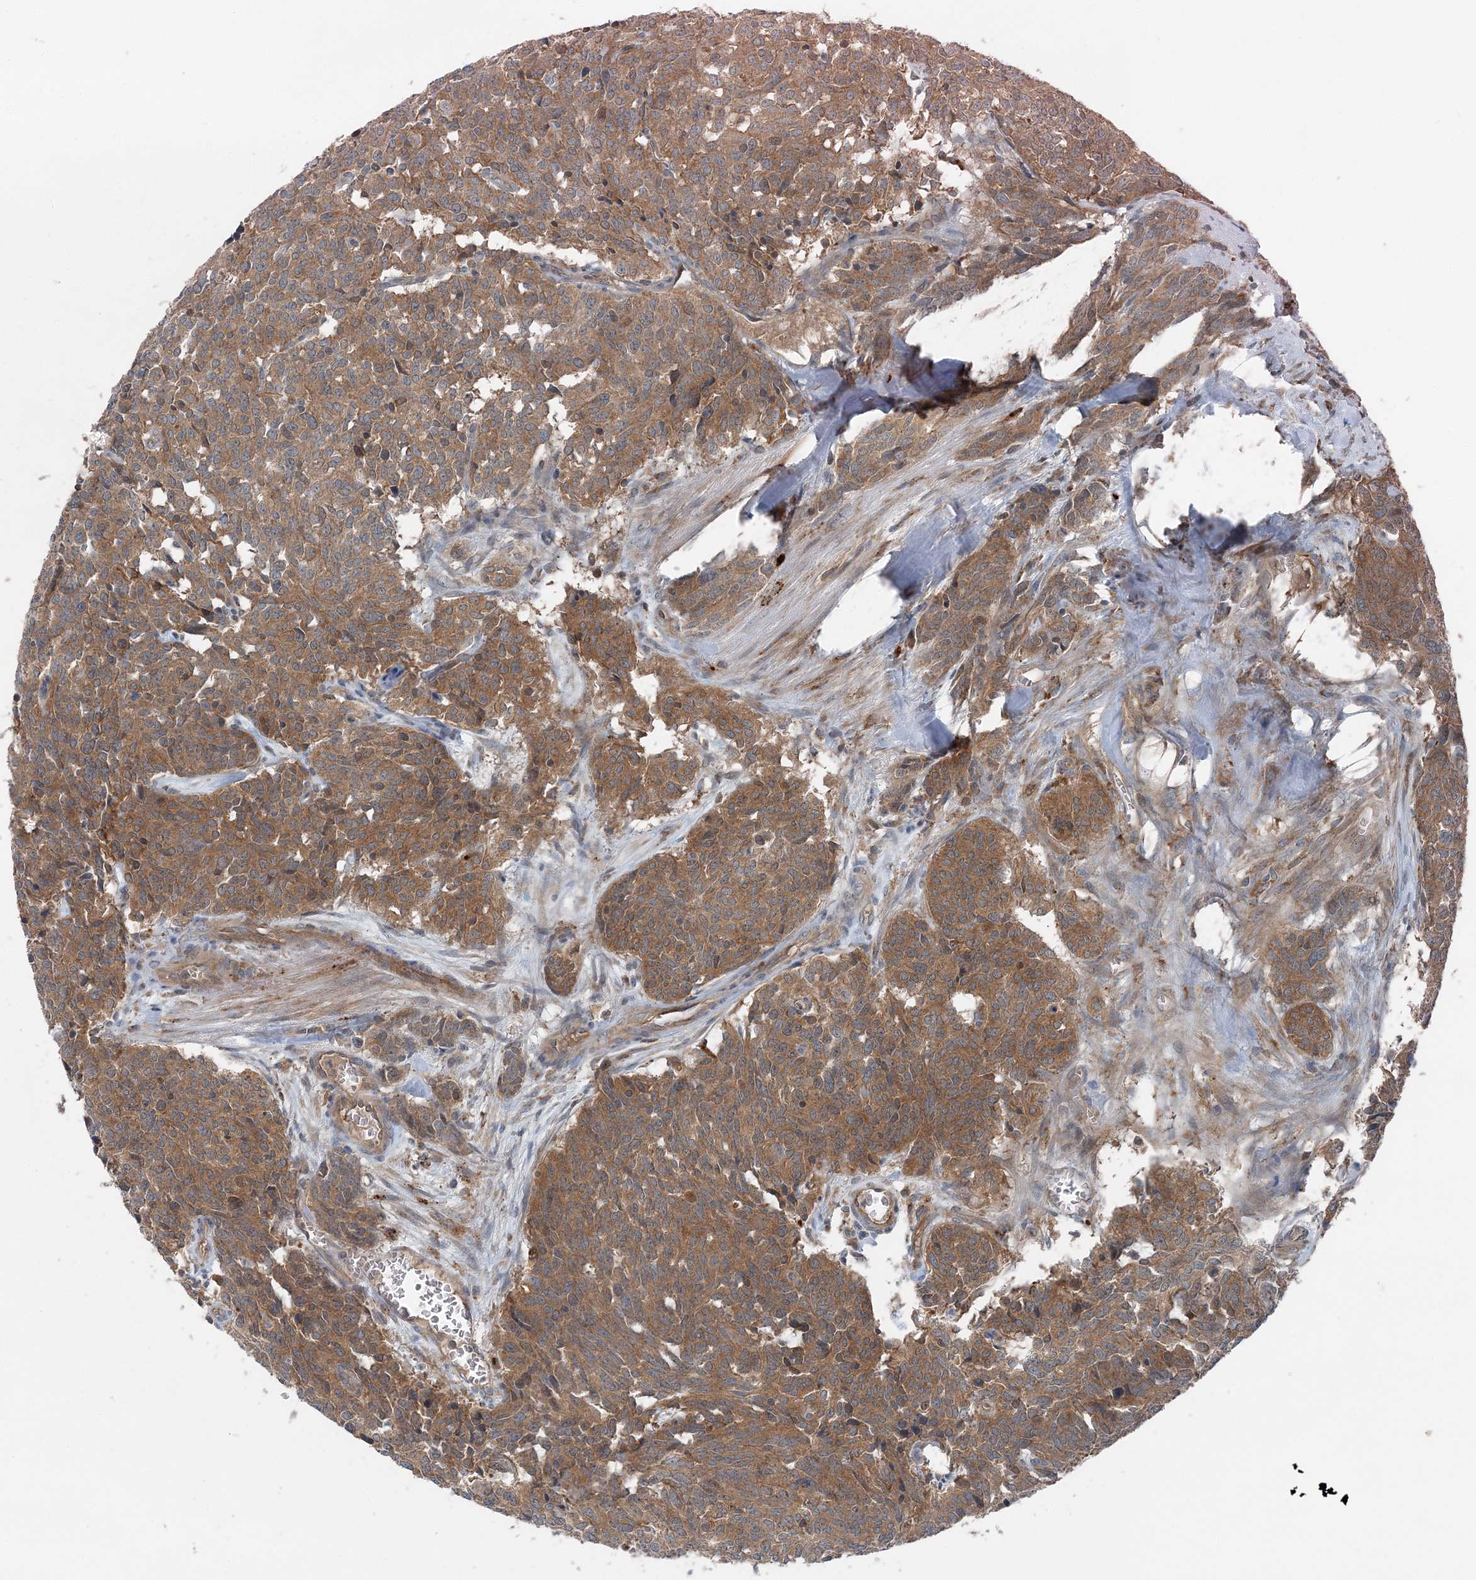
{"staining": {"intensity": "moderate", "quantity": ">75%", "location": "cytoplasmic/membranous"}, "tissue": "carcinoid", "cell_type": "Tumor cells", "image_type": "cancer", "snomed": [{"axis": "morphology", "description": "Carcinoid, malignant, NOS"}, {"axis": "topography", "description": "Lung"}], "caption": "Immunohistochemistry (IHC) photomicrograph of neoplastic tissue: human carcinoid (malignant) stained using IHC displays medium levels of moderate protein expression localized specifically in the cytoplasmic/membranous of tumor cells, appearing as a cytoplasmic/membranous brown color.", "gene": "ASNSD1", "patient": {"sex": "female", "age": 46}}